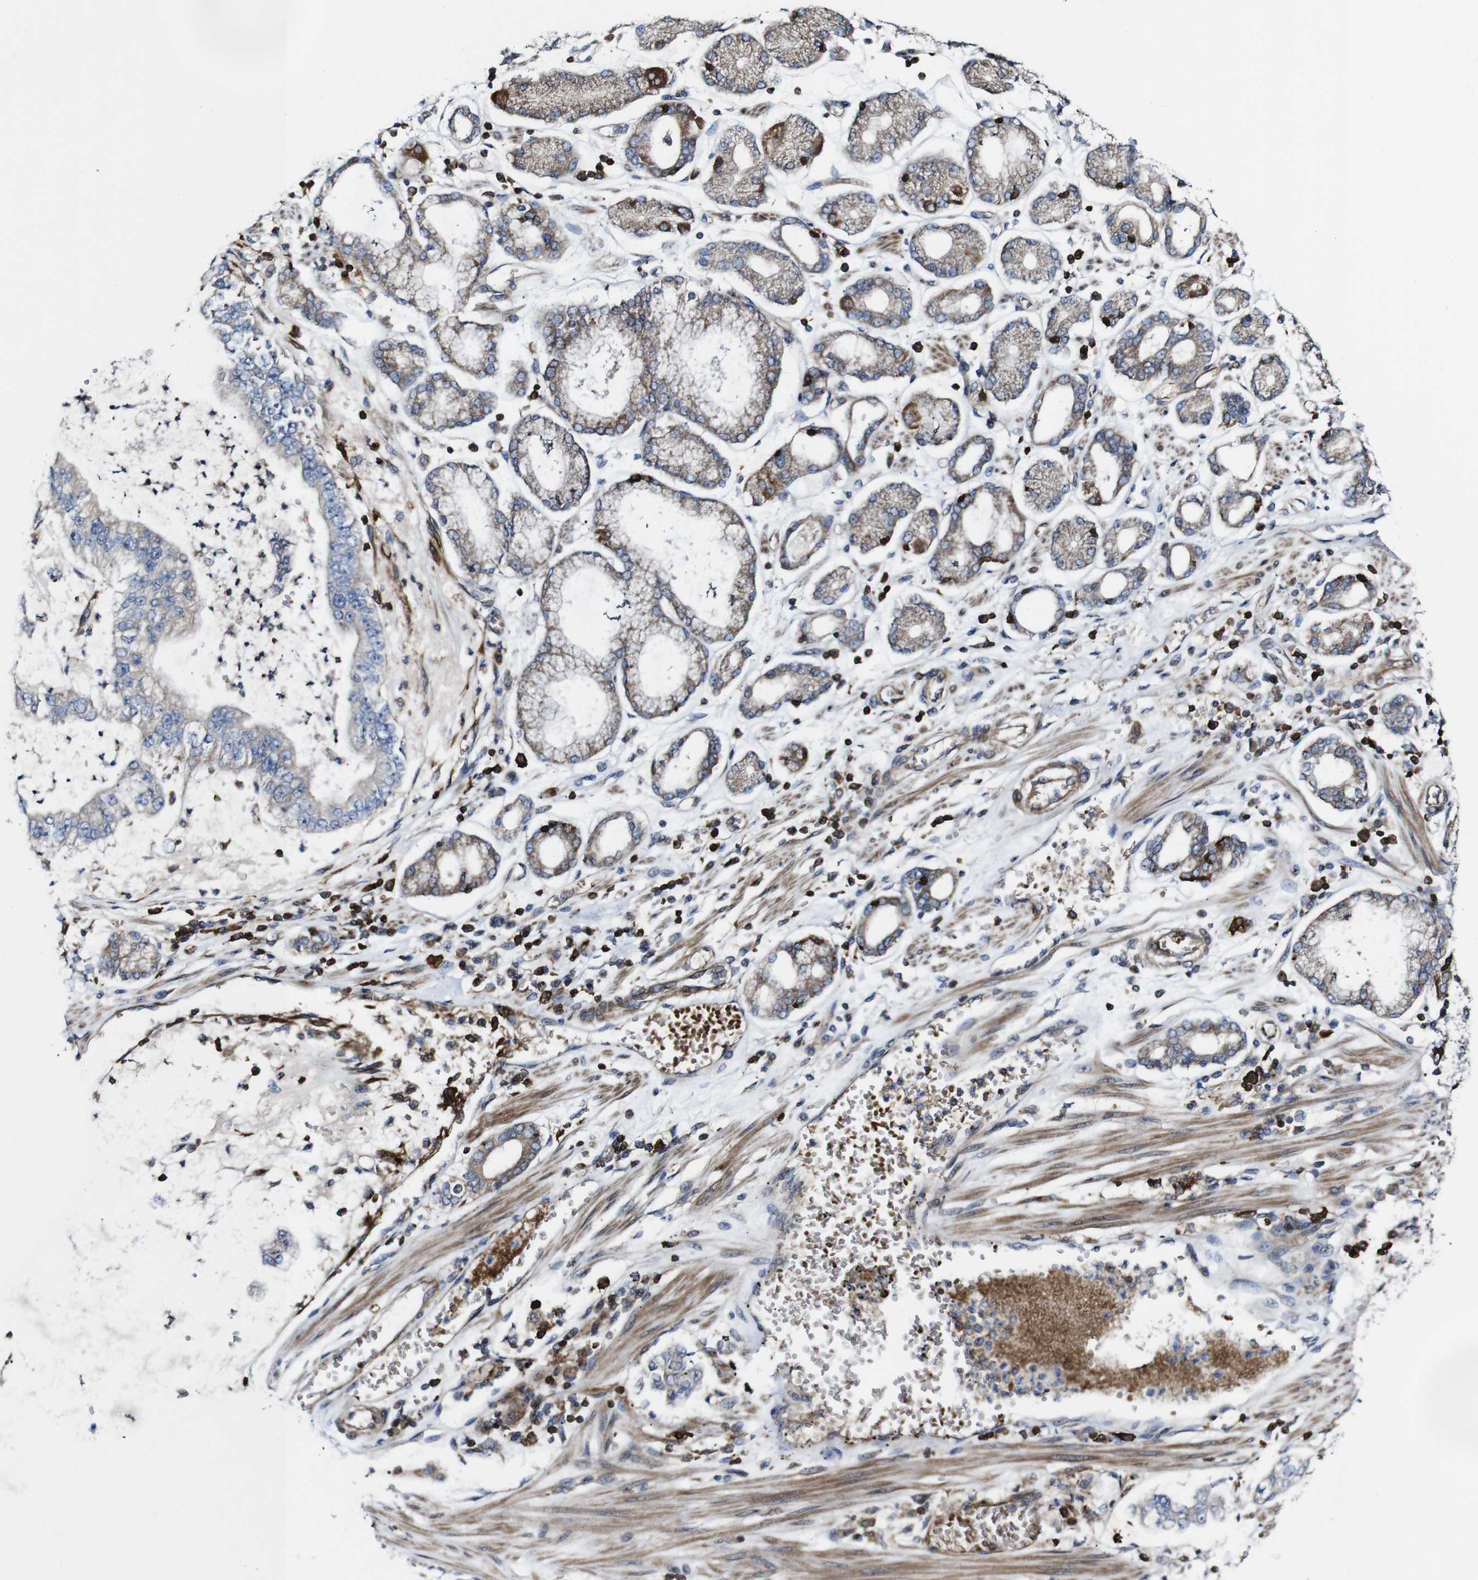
{"staining": {"intensity": "negative", "quantity": "none", "location": "none"}, "tissue": "stomach cancer", "cell_type": "Tumor cells", "image_type": "cancer", "snomed": [{"axis": "morphology", "description": "Adenocarcinoma, NOS"}, {"axis": "topography", "description": "Stomach"}], "caption": "Tumor cells show no significant positivity in stomach cancer.", "gene": "JAK2", "patient": {"sex": "male", "age": 76}}